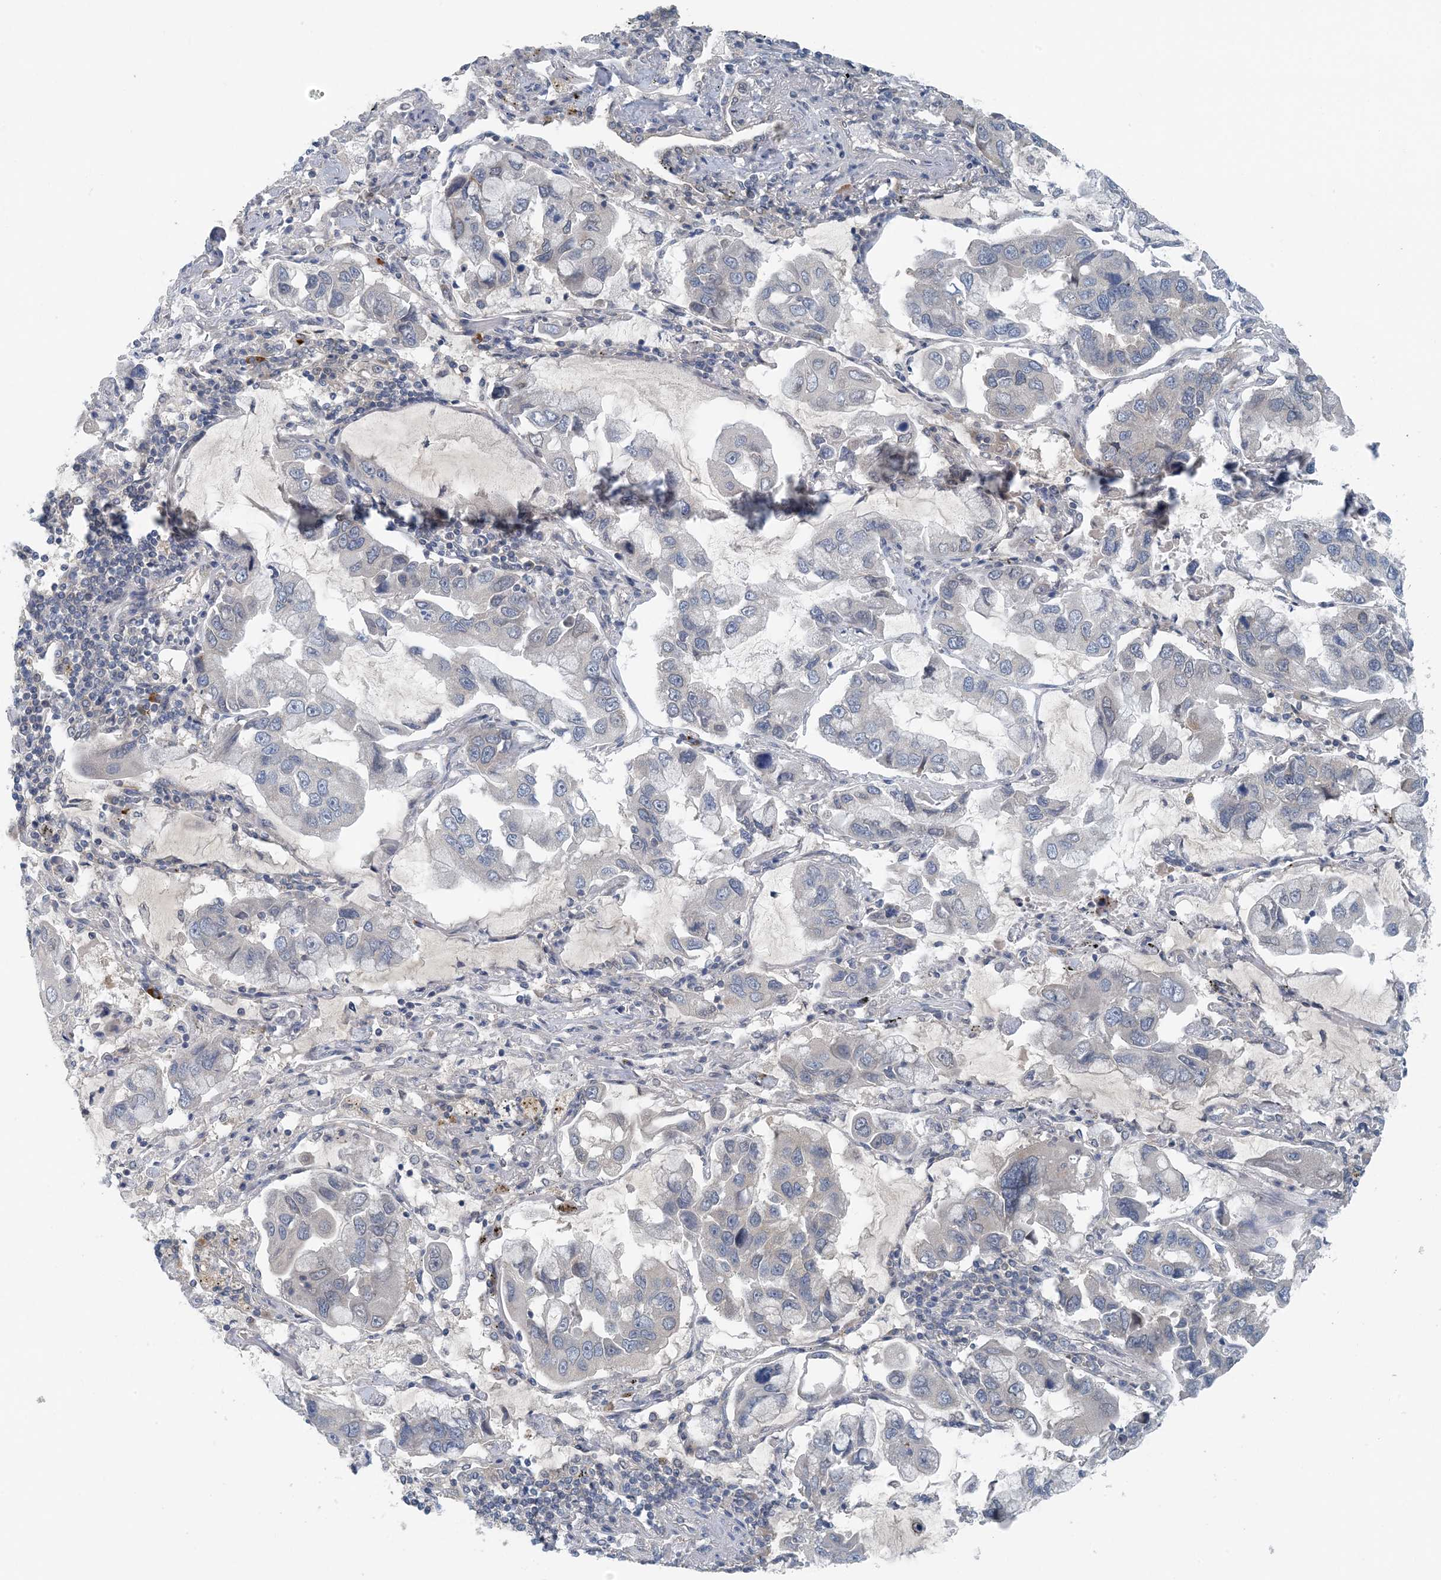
{"staining": {"intensity": "negative", "quantity": "none", "location": "none"}, "tissue": "lung cancer", "cell_type": "Tumor cells", "image_type": "cancer", "snomed": [{"axis": "morphology", "description": "Adenocarcinoma, NOS"}, {"axis": "topography", "description": "Lung"}], "caption": "Lung cancer (adenocarcinoma) stained for a protein using immunohistochemistry reveals no staining tumor cells.", "gene": "HIKESHI", "patient": {"sex": "male", "age": 64}}